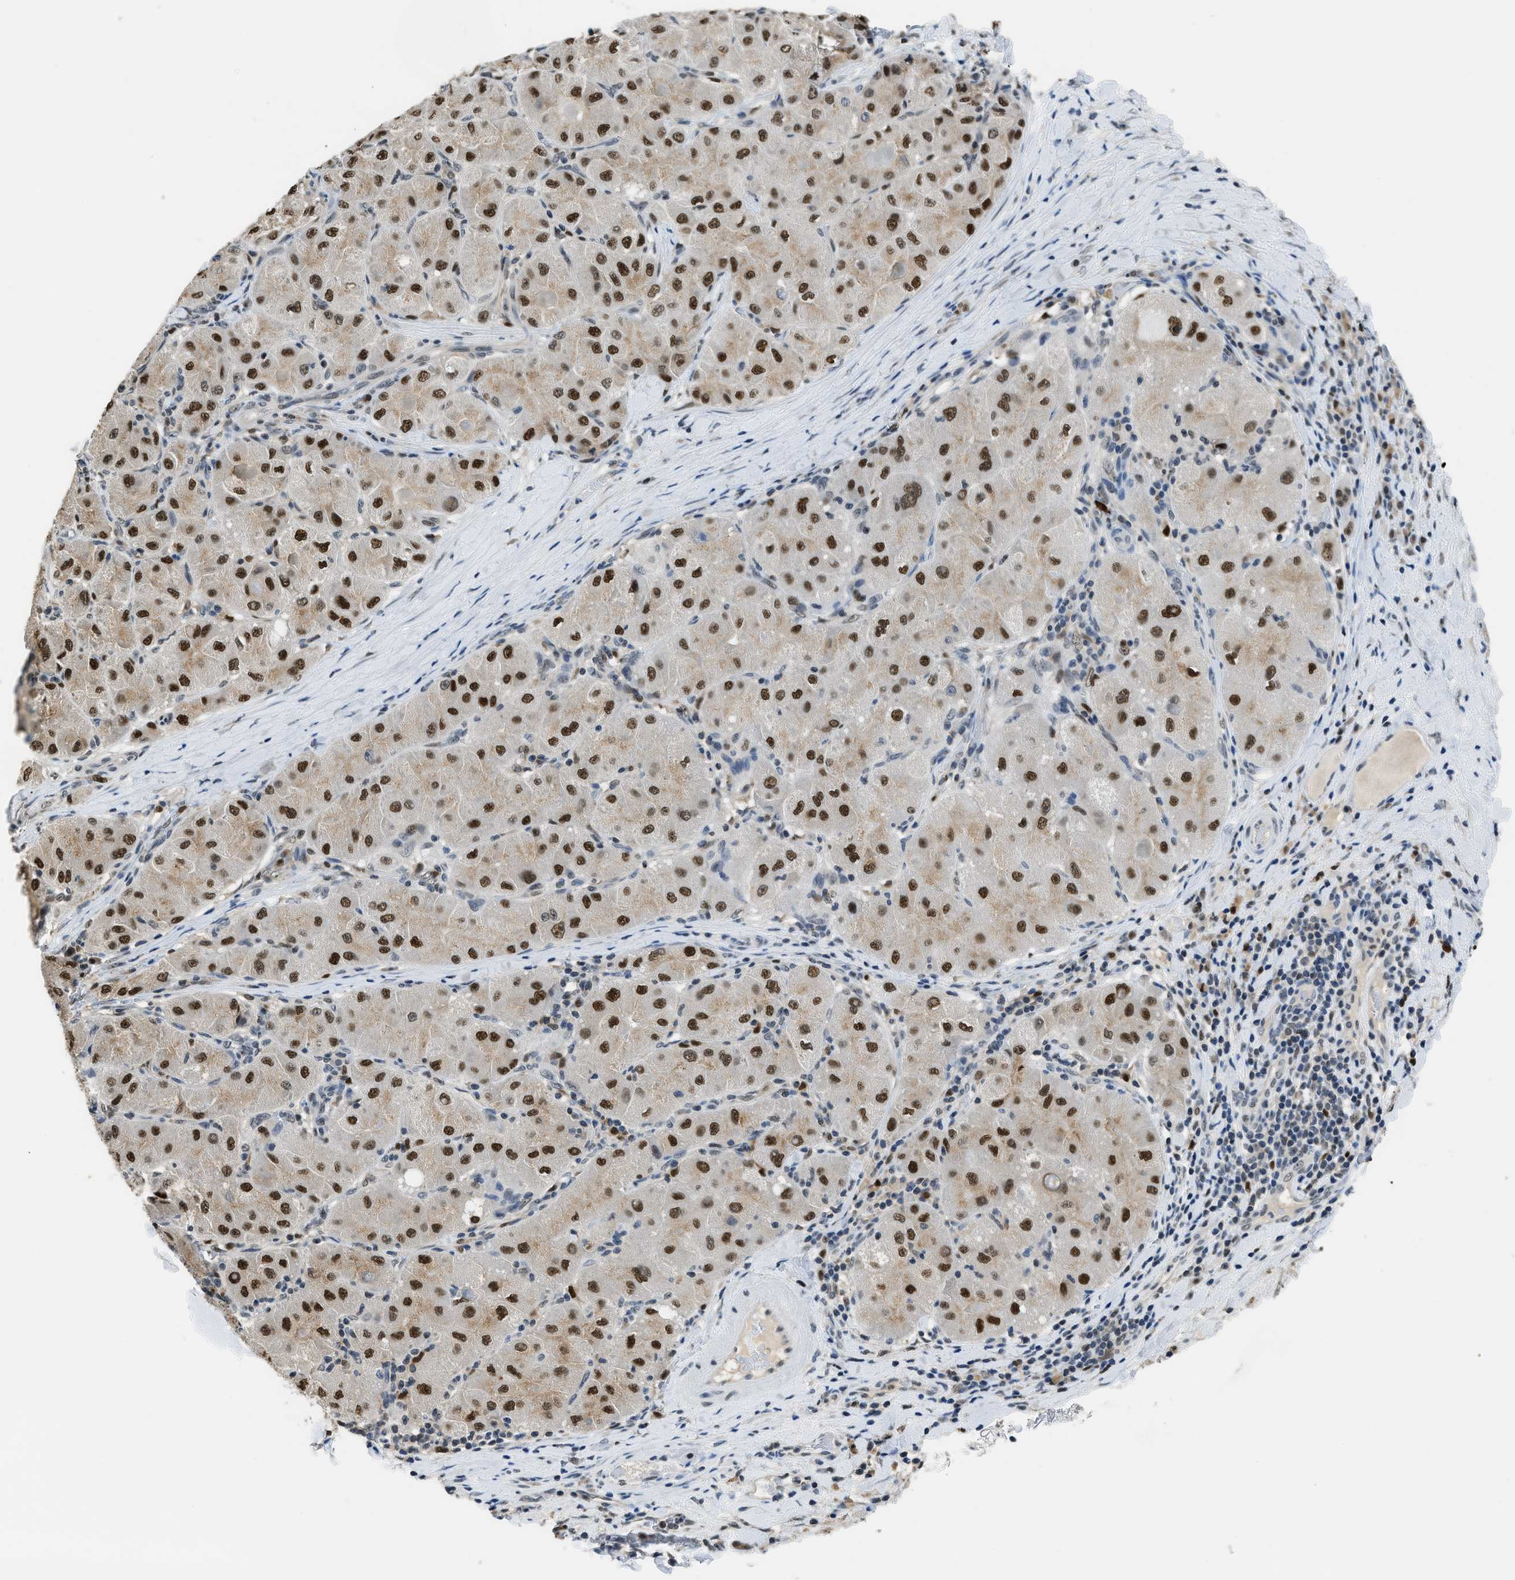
{"staining": {"intensity": "moderate", "quantity": ">75%", "location": "nuclear"}, "tissue": "liver cancer", "cell_type": "Tumor cells", "image_type": "cancer", "snomed": [{"axis": "morphology", "description": "Carcinoma, Hepatocellular, NOS"}, {"axis": "topography", "description": "Liver"}], "caption": "Immunohistochemical staining of liver cancer (hepatocellular carcinoma) demonstrates medium levels of moderate nuclear positivity in approximately >75% of tumor cells.", "gene": "ALX1", "patient": {"sex": "male", "age": 80}}